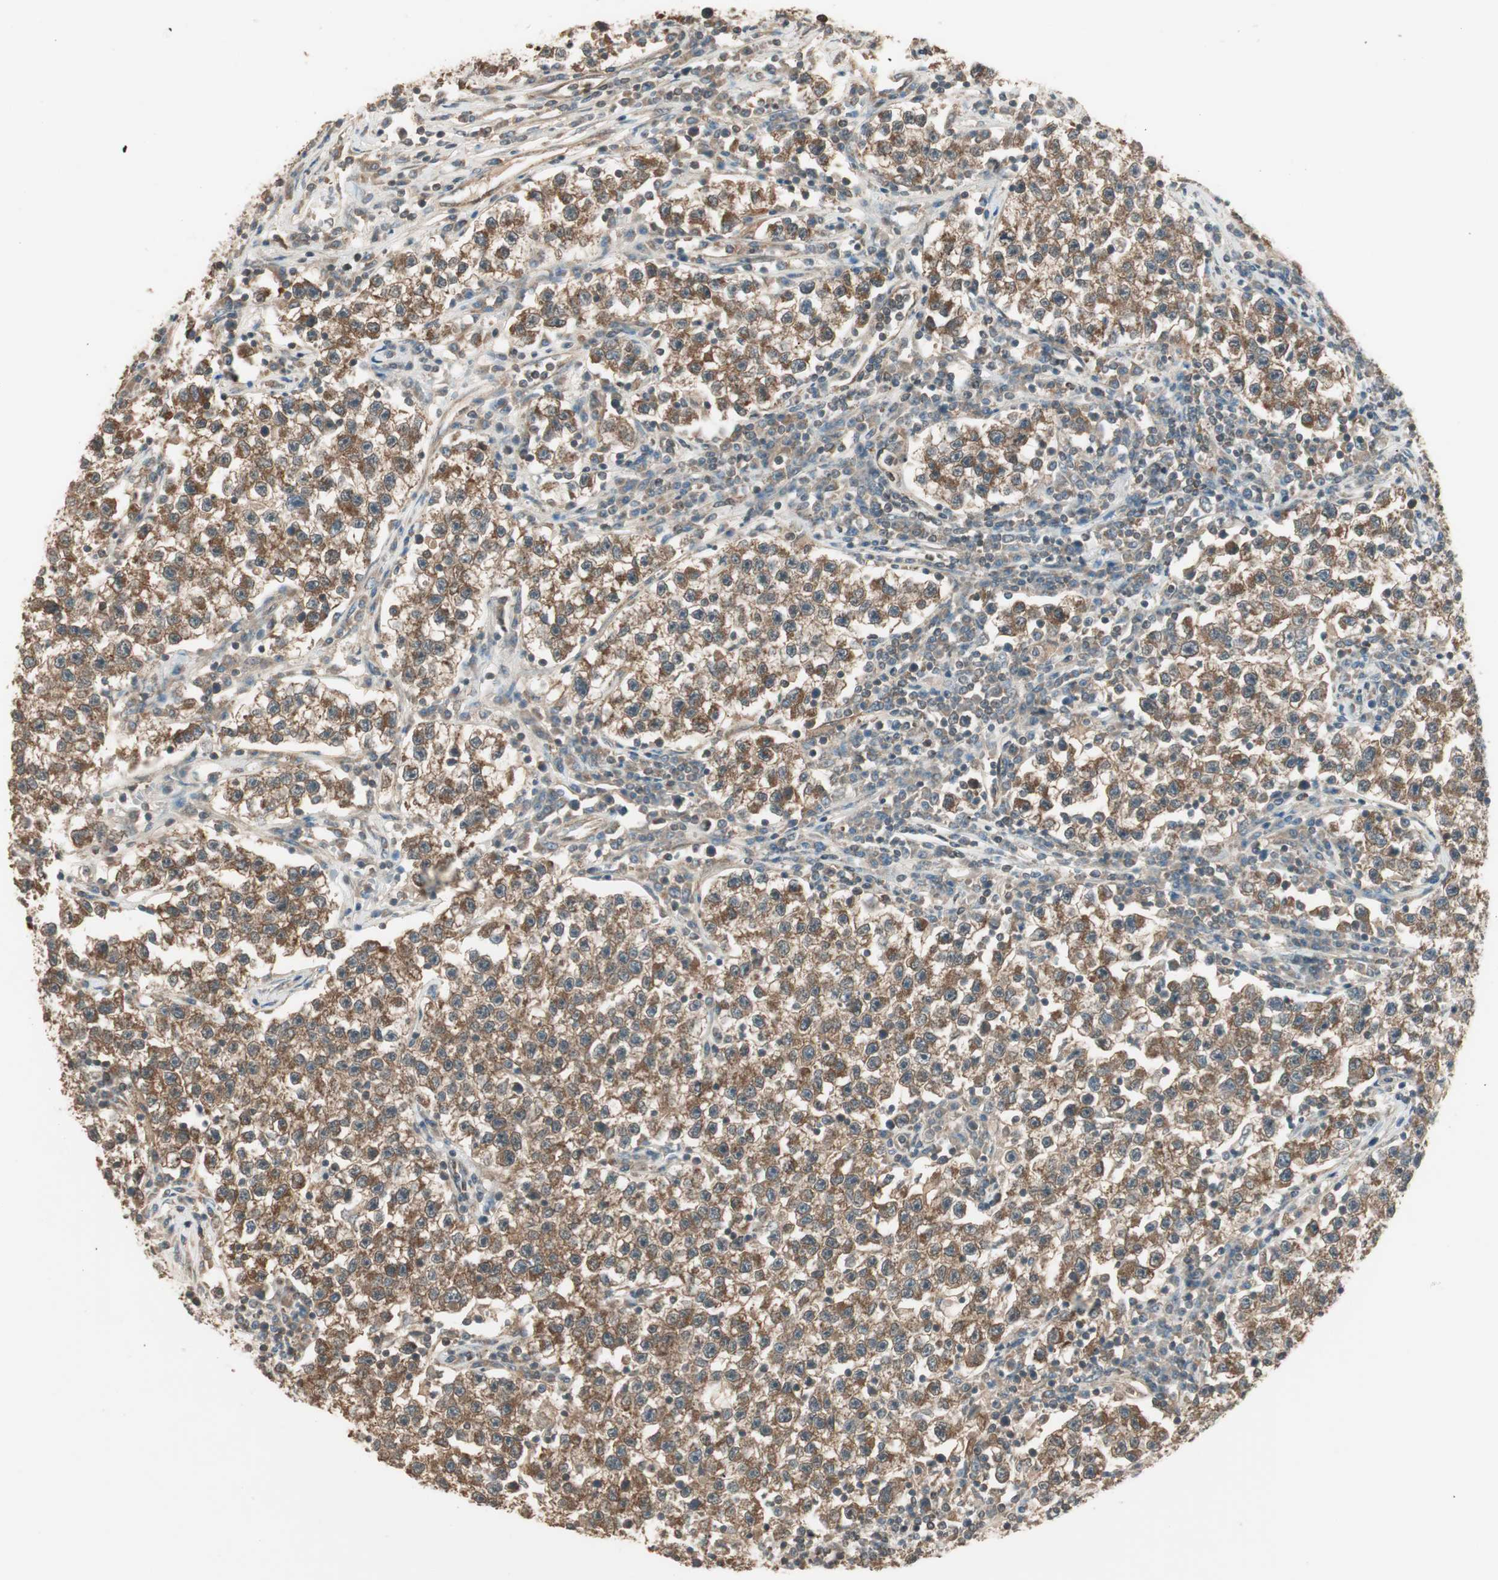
{"staining": {"intensity": "moderate", "quantity": ">75%", "location": "cytoplasmic/membranous"}, "tissue": "testis cancer", "cell_type": "Tumor cells", "image_type": "cancer", "snomed": [{"axis": "morphology", "description": "Seminoma, NOS"}, {"axis": "topography", "description": "Testis"}], "caption": "Protein expression analysis of human seminoma (testis) reveals moderate cytoplasmic/membranous expression in about >75% of tumor cells.", "gene": "CNOT4", "patient": {"sex": "male", "age": 22}}